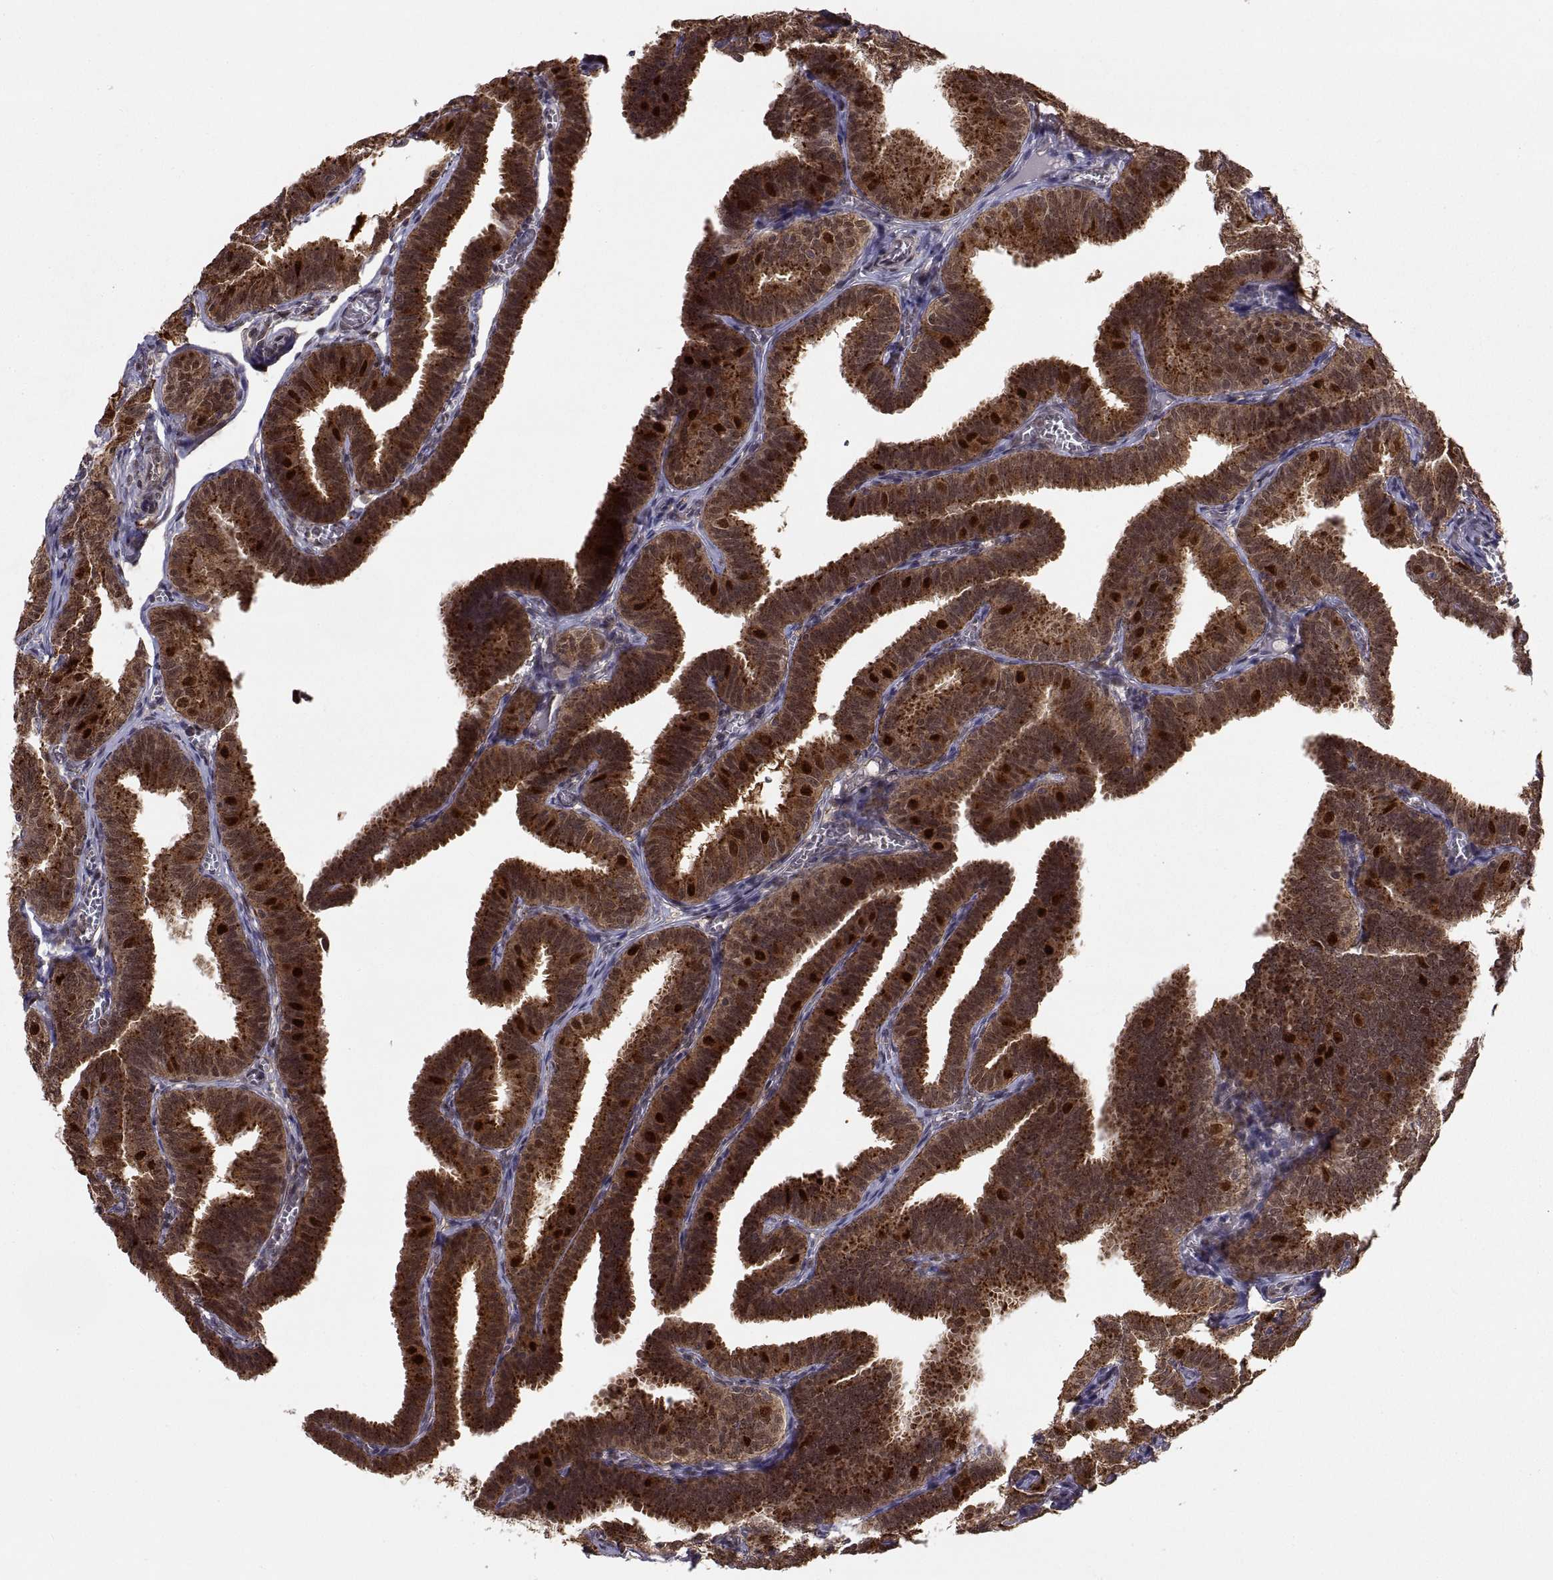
{"staining": {"intensity": "strong", "quantity": ">75%", "location": "cytoplasmic/membranous"}, "tissue": "fallopian tube", "cell_type": "Glandular cells", "image_type": "normal", "snomed": [{"axis": "morphology", "description": "Normal tissue, NOS"}, {"axis": "topography", "description": "Fallopian tube"}], "caption": "Benign fallopian tube shows strong cytoplasmic/membranous staining in about >75% of glandular cells.", "gene": "PSMC2", "patient": {"sex": "female", "age": 25}}